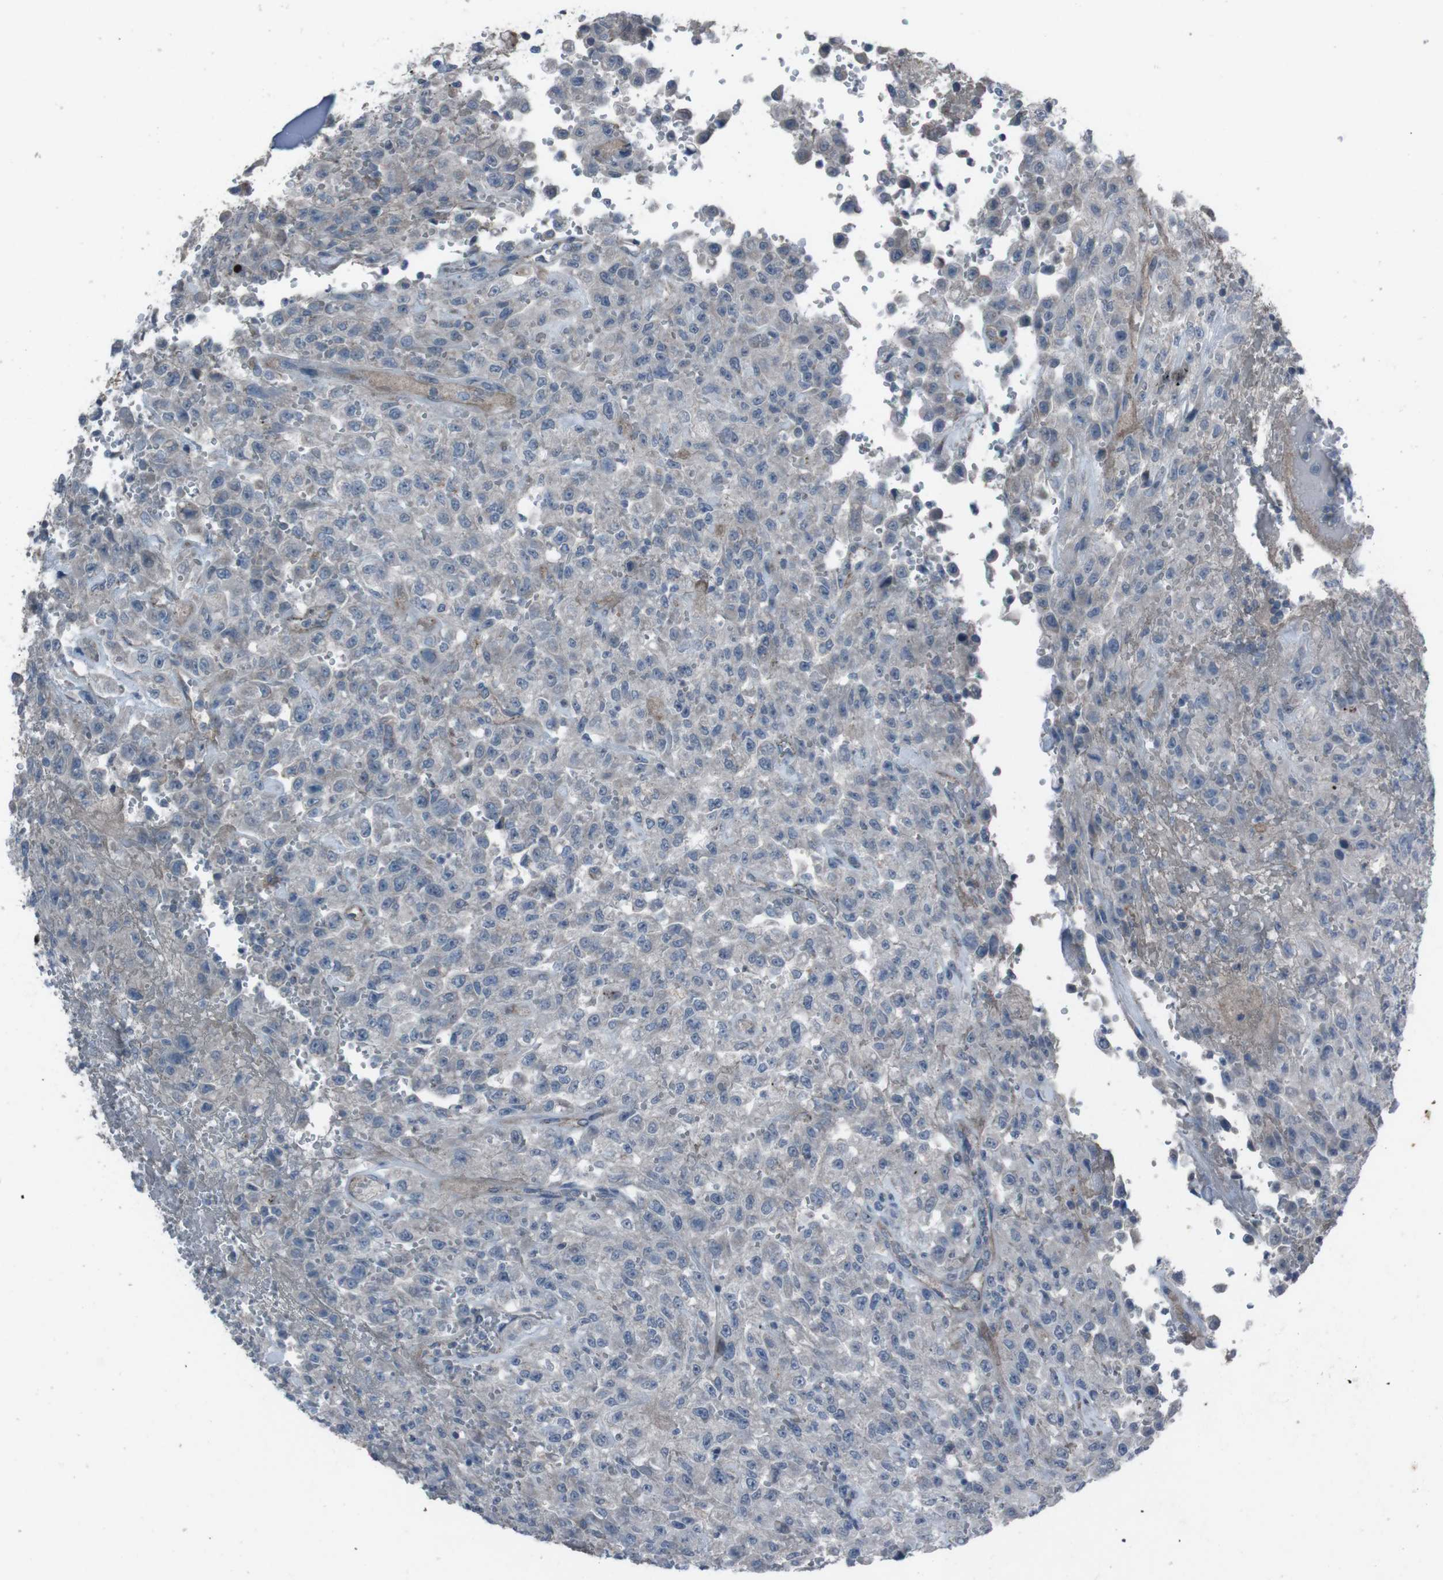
{"staining": {"intensity": "negative", "quantity": "none", "location": "none"}, "tissue": "urothelial cancer", "cell_type": "Tumor cells", "image_type": "cancer", "snomed": [{"axis": "morphology", "description": "Urothelial carcinoma, High grade"}, {"axis": "topography", "description": "Urinary bladder"}], "caption": "IHC image of neoplastic tissue: human urothelial cancer stained with DAB demonstrates no significant protein positivity in tumor cells.", "gene": "EFNA5", "patient": {"sex": "male", "age": 46}}